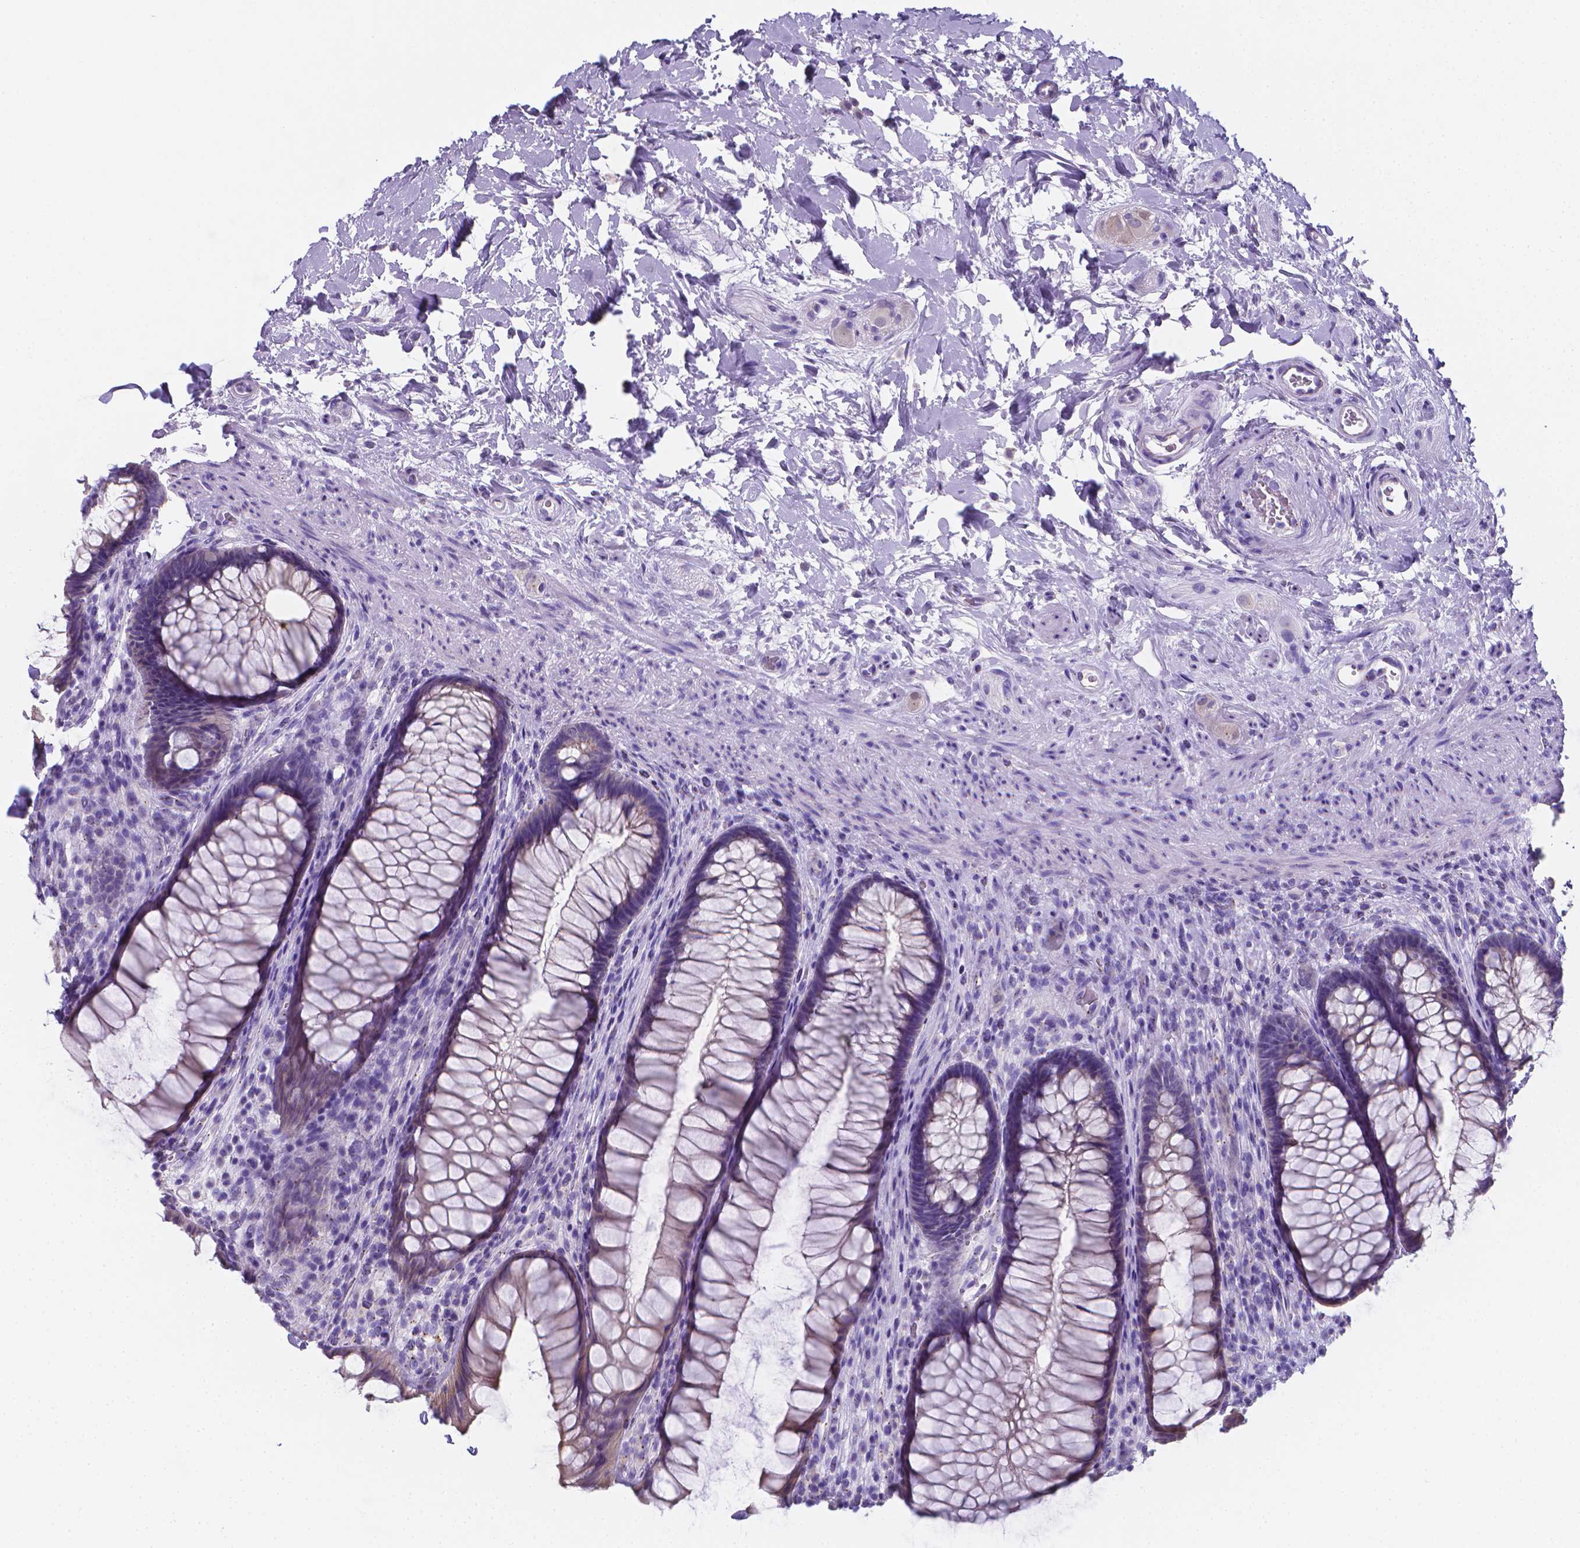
{"staining": {"intensity": "weak", "quantity": "25%-75%", "location": "cytoplasmic/membranous"}, "tissue": "rectum", "cell_type": "Glandular cells", "image_type": "normal", "snomed": [{"axis": "morphology", "description": "Normal tissue, NOS"}, {"axis": "topography", "description": "Smooth muscle"}, {"axis": "topography", "description": "Rectum"}], "caption": "Immunohistochemistry (IHC) (DAB) staining of unremarkable human rectum exhibits weak cytoplasmic/membranous protein staining in about 25%-75% of glandular cells. (brown staining indicates protein expression, while blue staining denotes nuclei).", "gene": "LRRC73", "patient": {"sex": "male", "age": 53}}